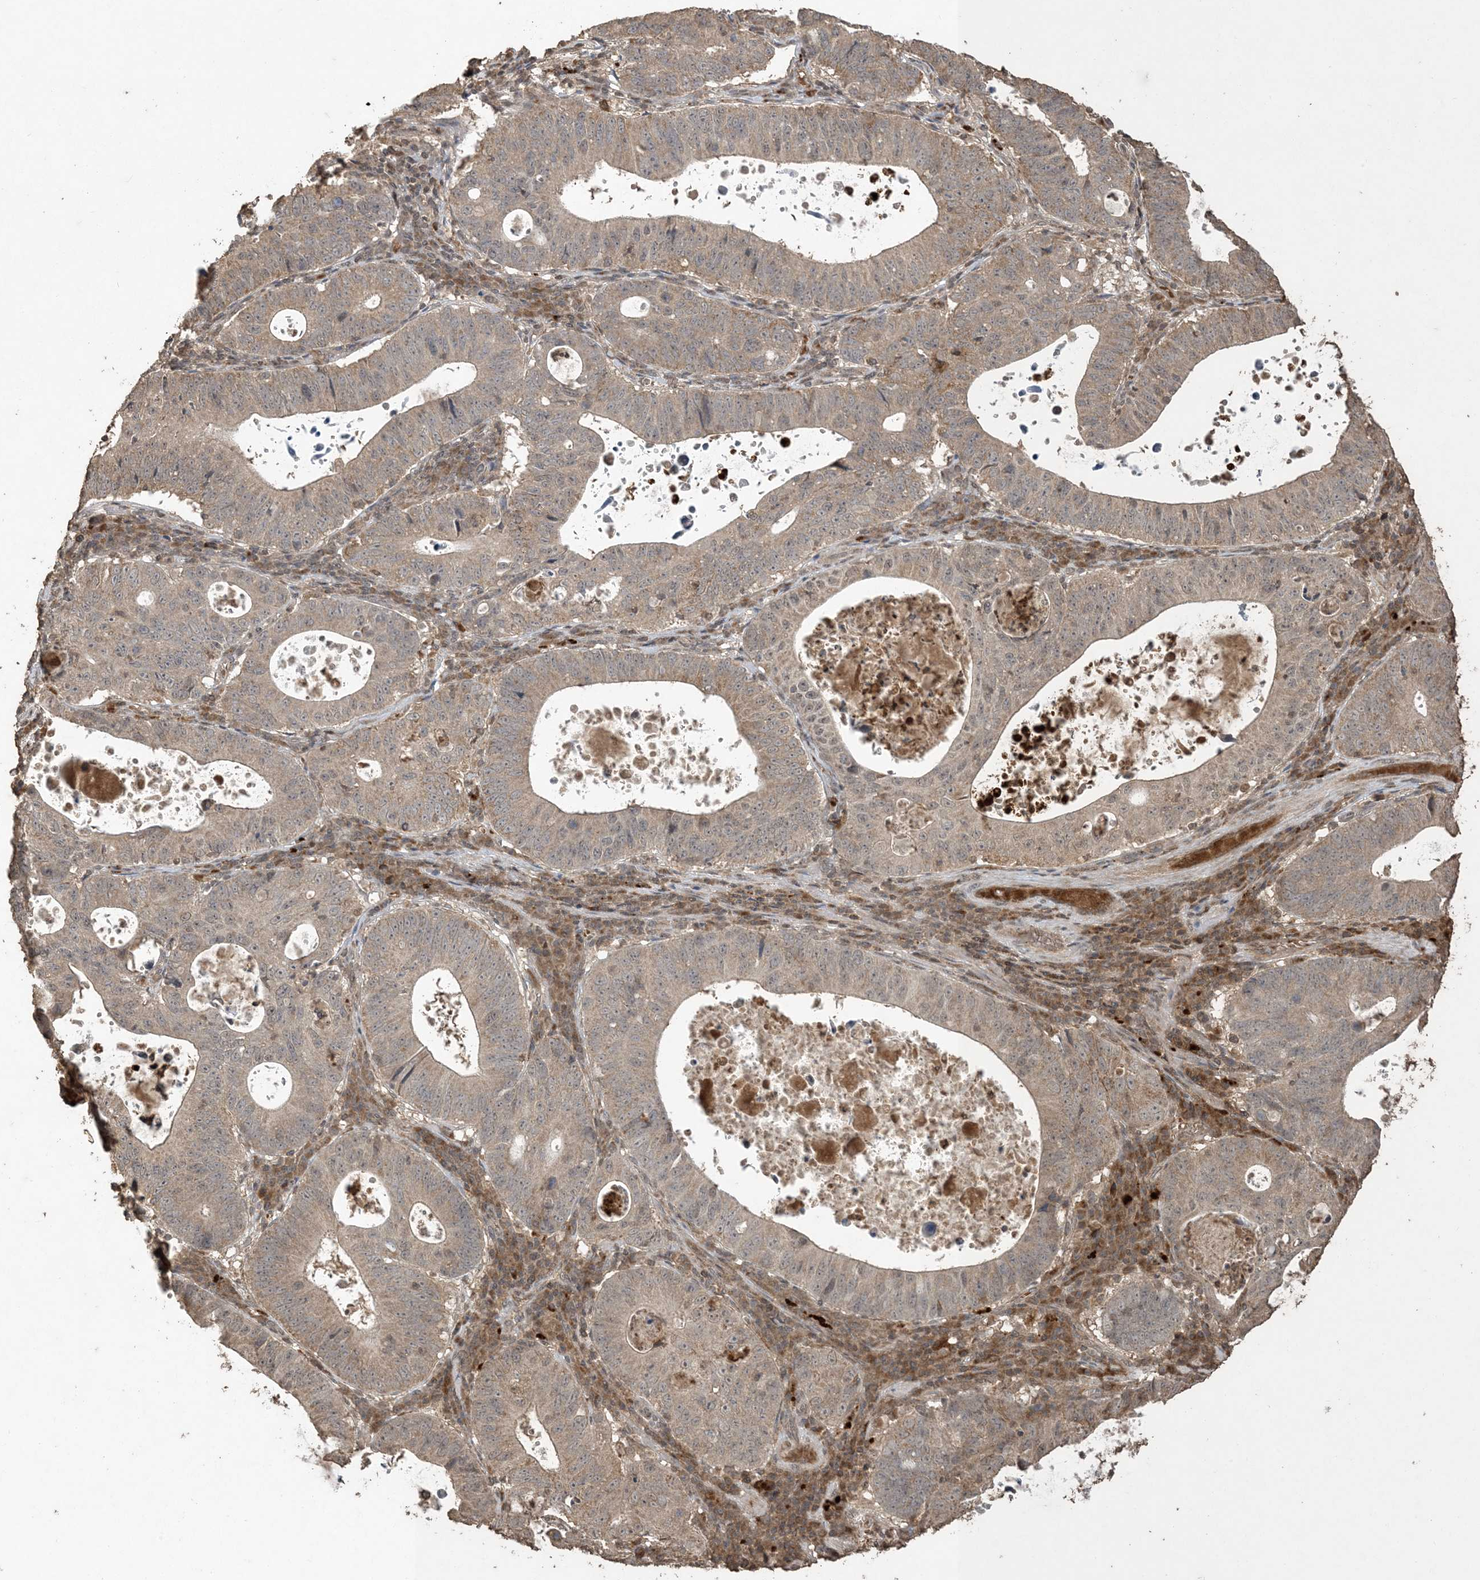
{"staining": {"intensity": "weak", "quantity": ">75%", "location": "cytoplasmic/membranous"}, "tissue": "stomach cancer", "cell_type": "Tumor cells", "image_type": "cancer", "snomed": [{"axis": "morphology", "description": "Adenocarcinoma, NOS"}, {"axis": "topography", "description": "Stomach"}], "caption": "Immunohistochemical staining of human stomach cancer displays weak cytoplasmic/membranous protein expression in about >75% of tumor cells. (Brightfield microscopy of DAB IHC at high magnification).", "gene": "EFCAB8", "patient": {"sex": "male", "age": 59}}